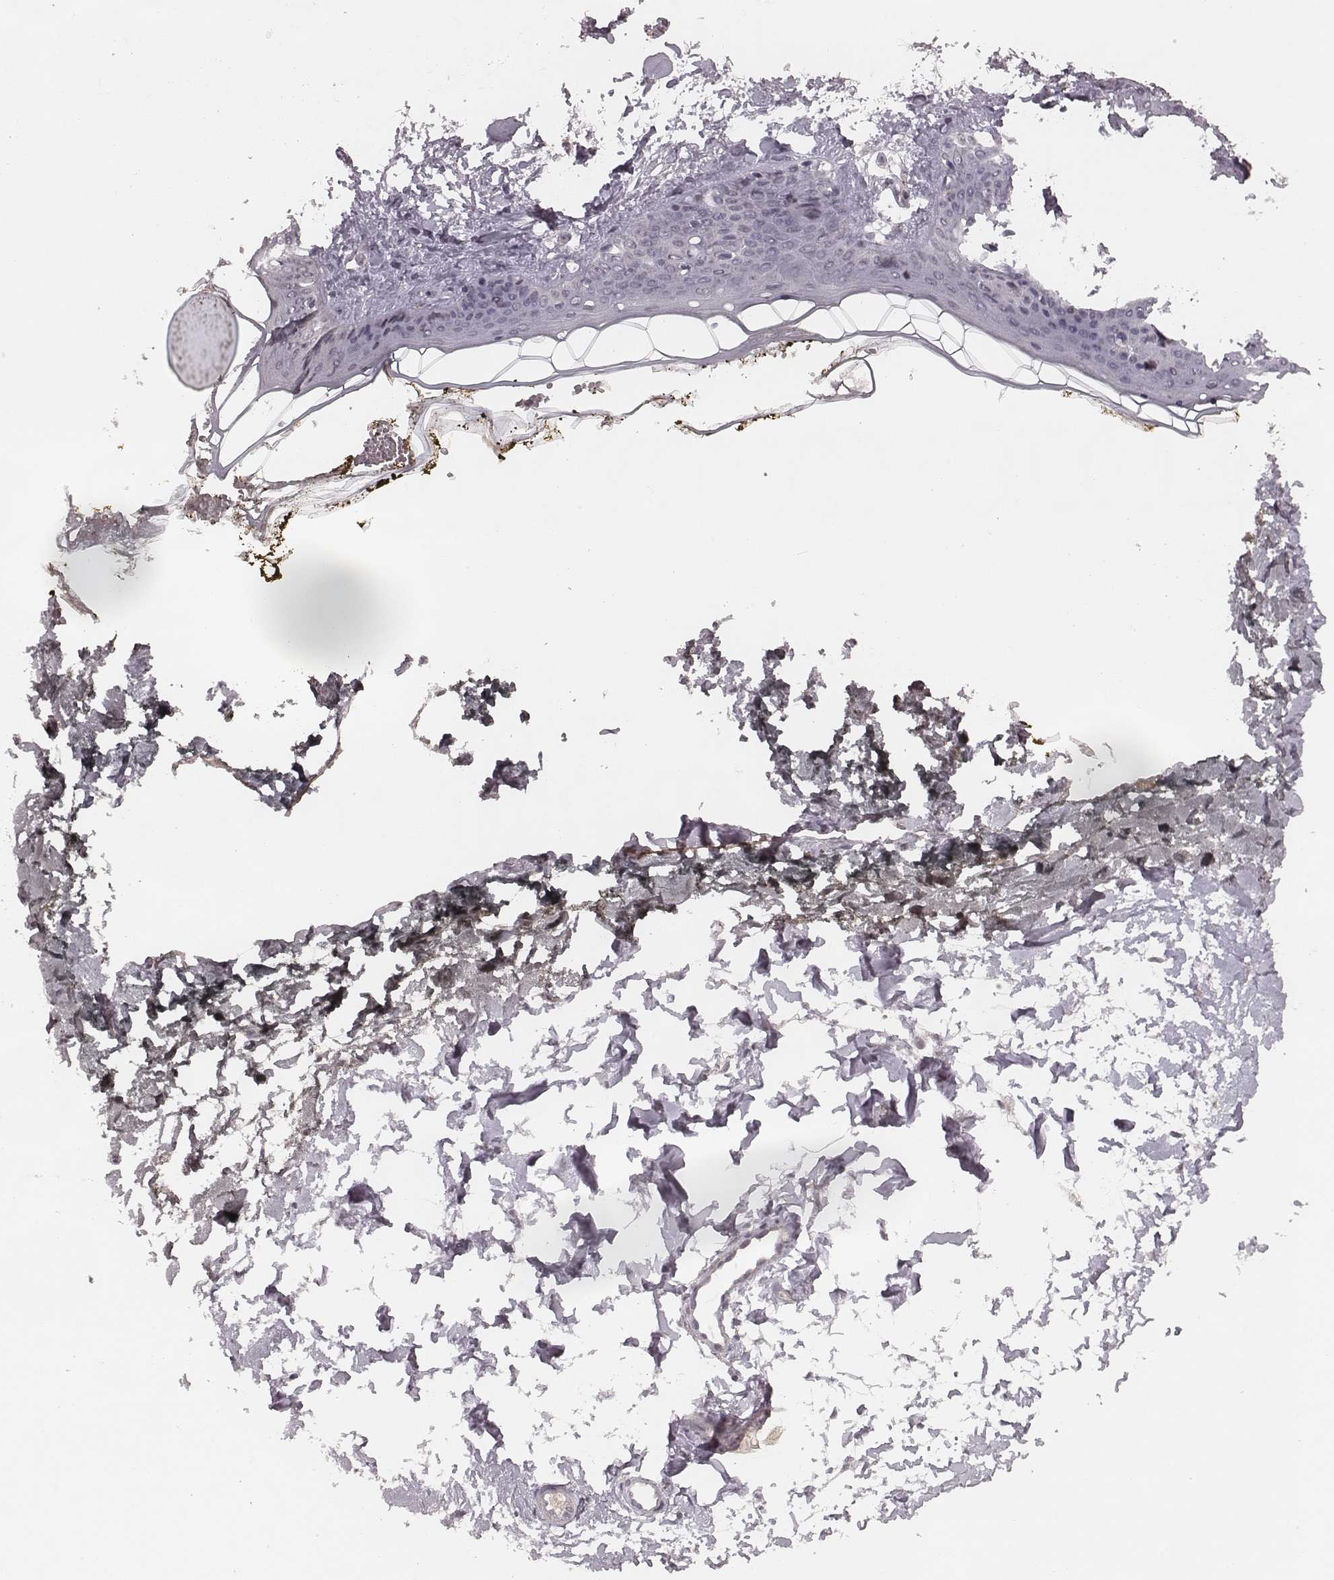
{"staining": {"intensity": "negative", "quantity": "none", "location": "none"}, "tissue": "skin", "cell_type": "Fibroblasts", "image_type": "normal", "snomed": [{"axis": "morphology", "description": "Normal tissue, NOS"}, {"axis": "topography", "description": "Skin"}], "caption": "Immunohistochemistry histopathology image of unremarkable skin stained for a protein (brown), which reveals no staining in fibroblasts.", "gene": "LY6K", "patient": {"sex": "female", "age": 34}}